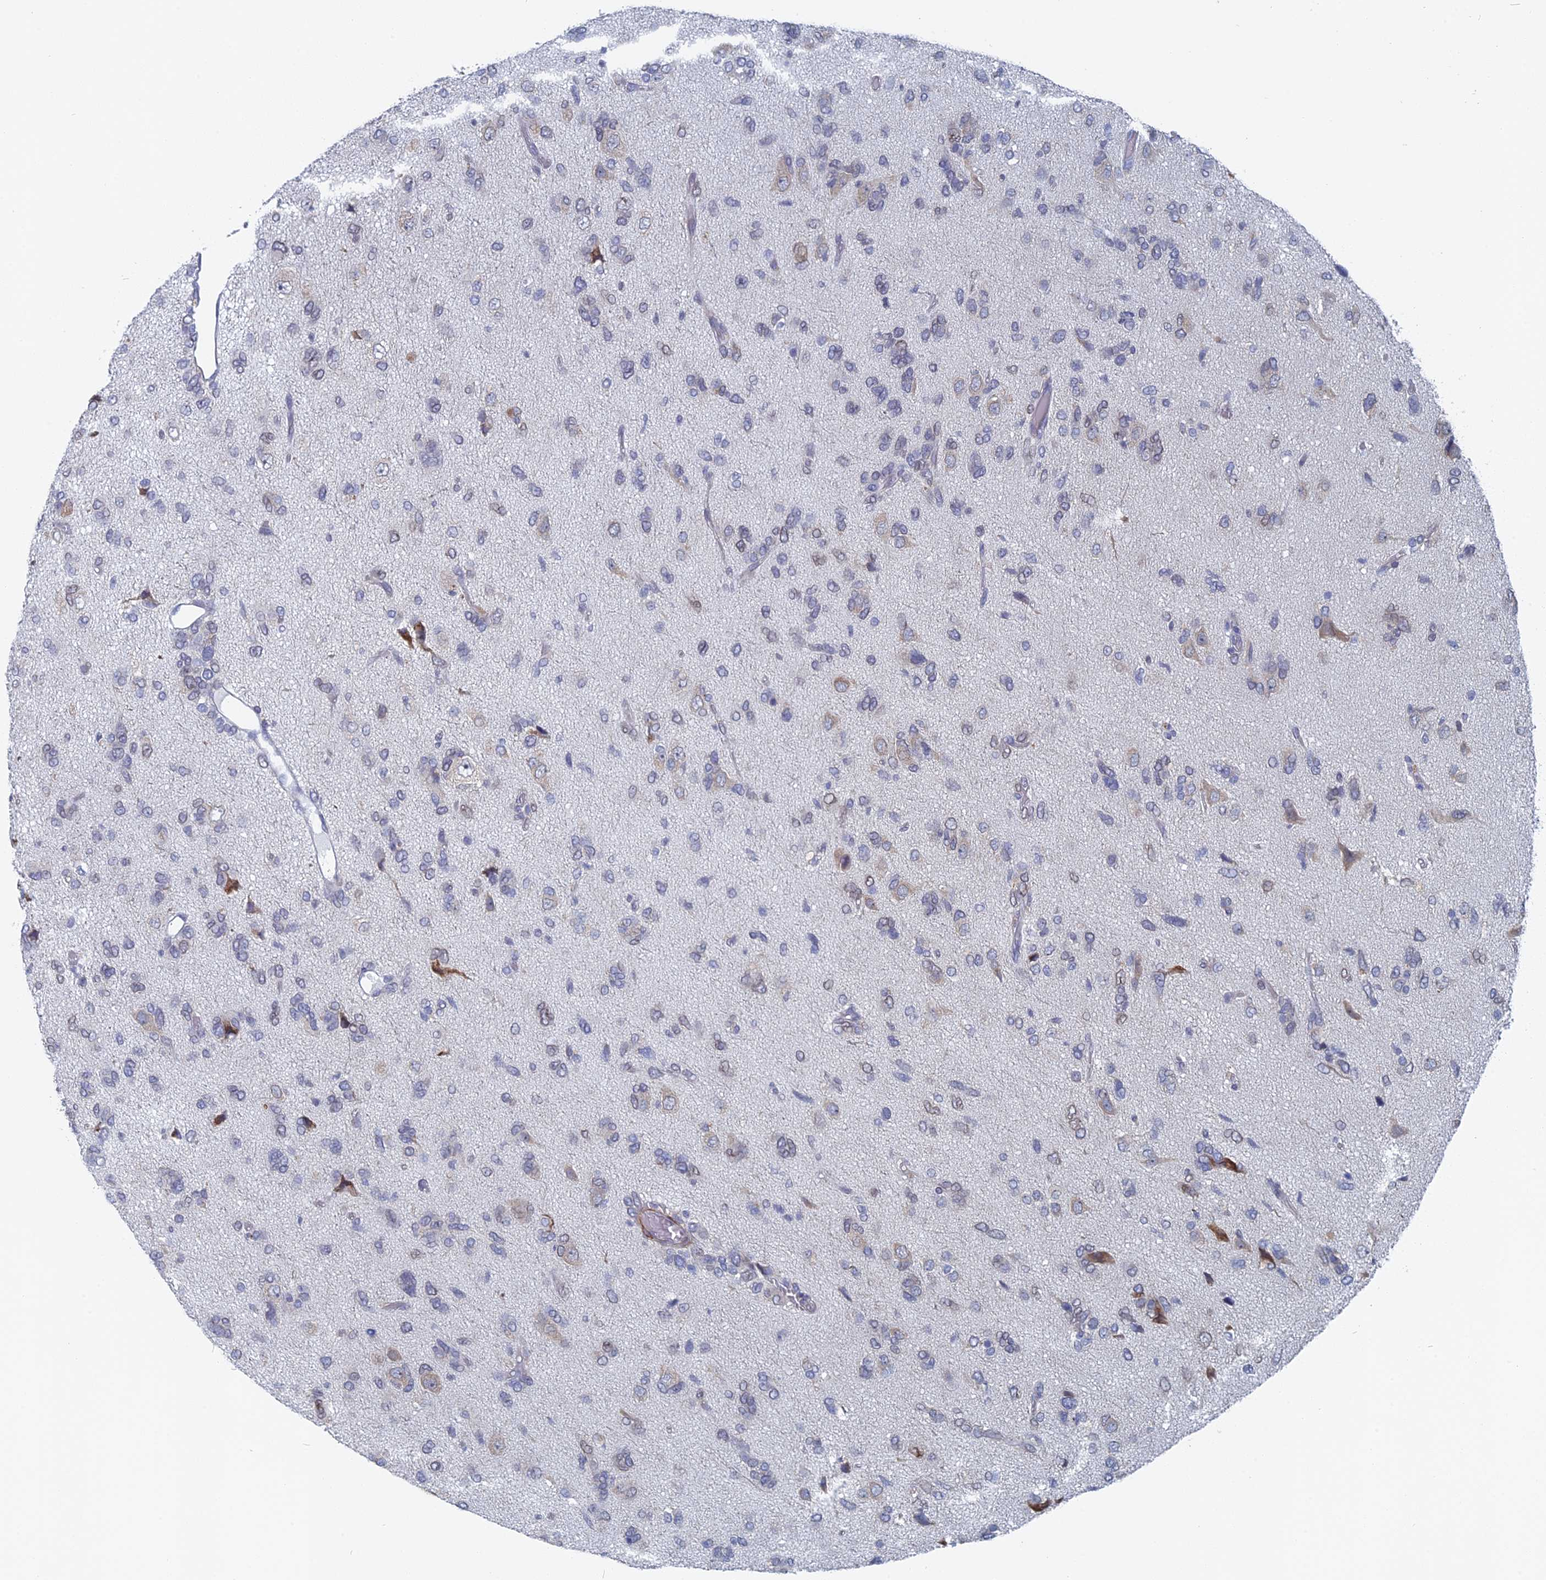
{"staining": {"intensity": "weak", "quantity": "<25%", "location": "nuclear"}, "tissue": "glioma", "cell_type": "Tumor cells", "image_type": "cancer", "snomed": [{"axis": "morphology", "description": "Glioma, malignant, High grade"}, {"axis": "topography", "description": "Brain"}], "caption": "Micrograph shows no protein staining in tumor cells of high-grade glioma (malignant) tissue. (DAB immunohistochemistry (IHC) visualized using brightfield microscopy, high magnification).", "gene": "MTRF1", "patient": {"sex": "female", "age": 59}}